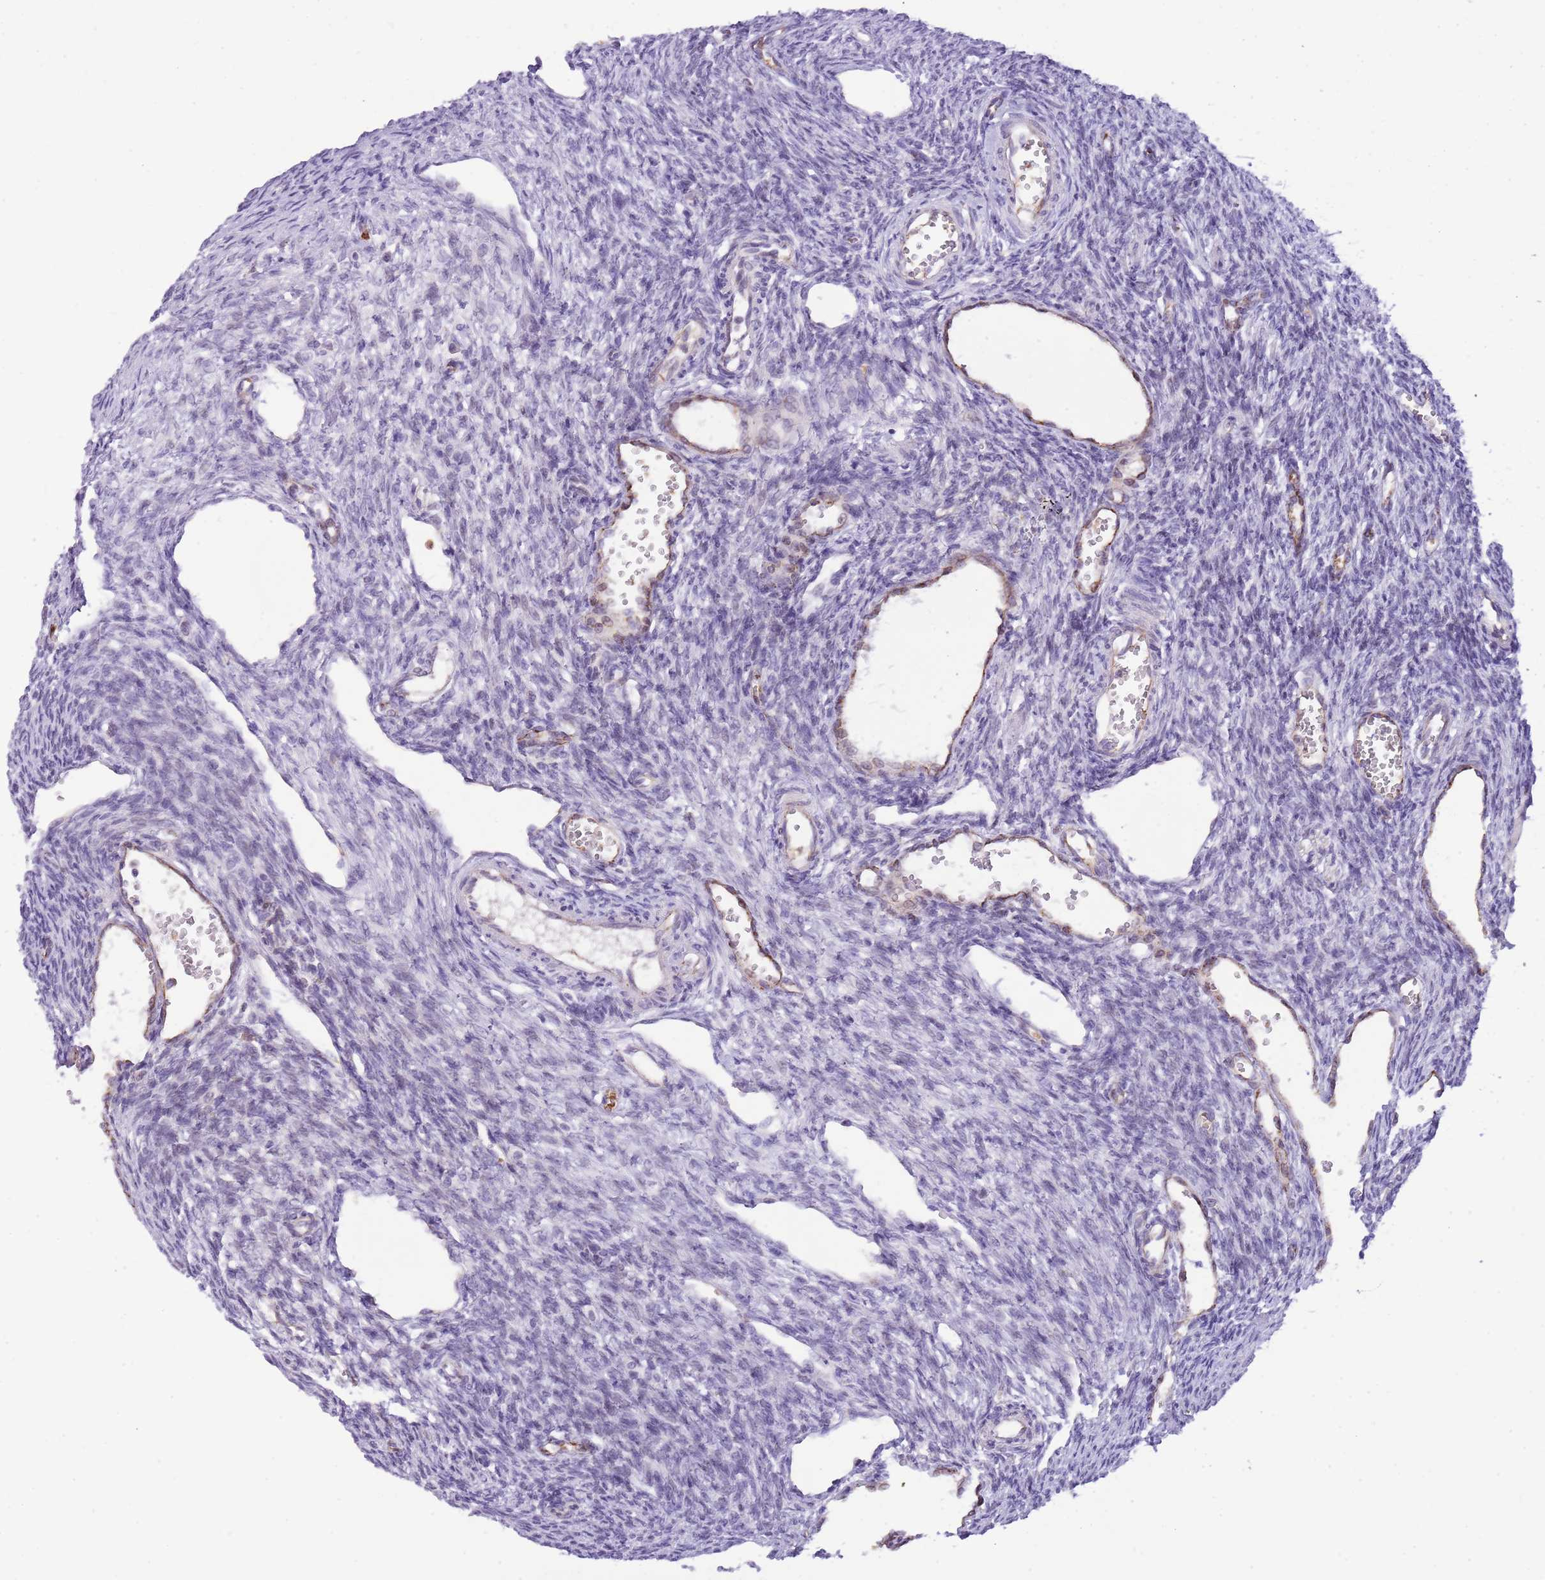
{"staining": {"intensity": "negative", "quantity": "none", "location": "none"}, "tissue": "ovary", "cell_type": "Ovarian stroma cells", "image_type": "normal", "snomed": [{"axis": "morphology", "description": "Normal tissue, NOS"}, {"axis": "morphology", "description": "Cyst, NOS"}, {"axis": "topography", "description": "Ovary"}], "caption": "A high-resolution micrograph shows immunohistochemistry staining of benign ovary, which exhibits no significant expression in ovarian stroma cells.", "gene": "PCNX1", "patient": {"sex": "female", "age": 33}}